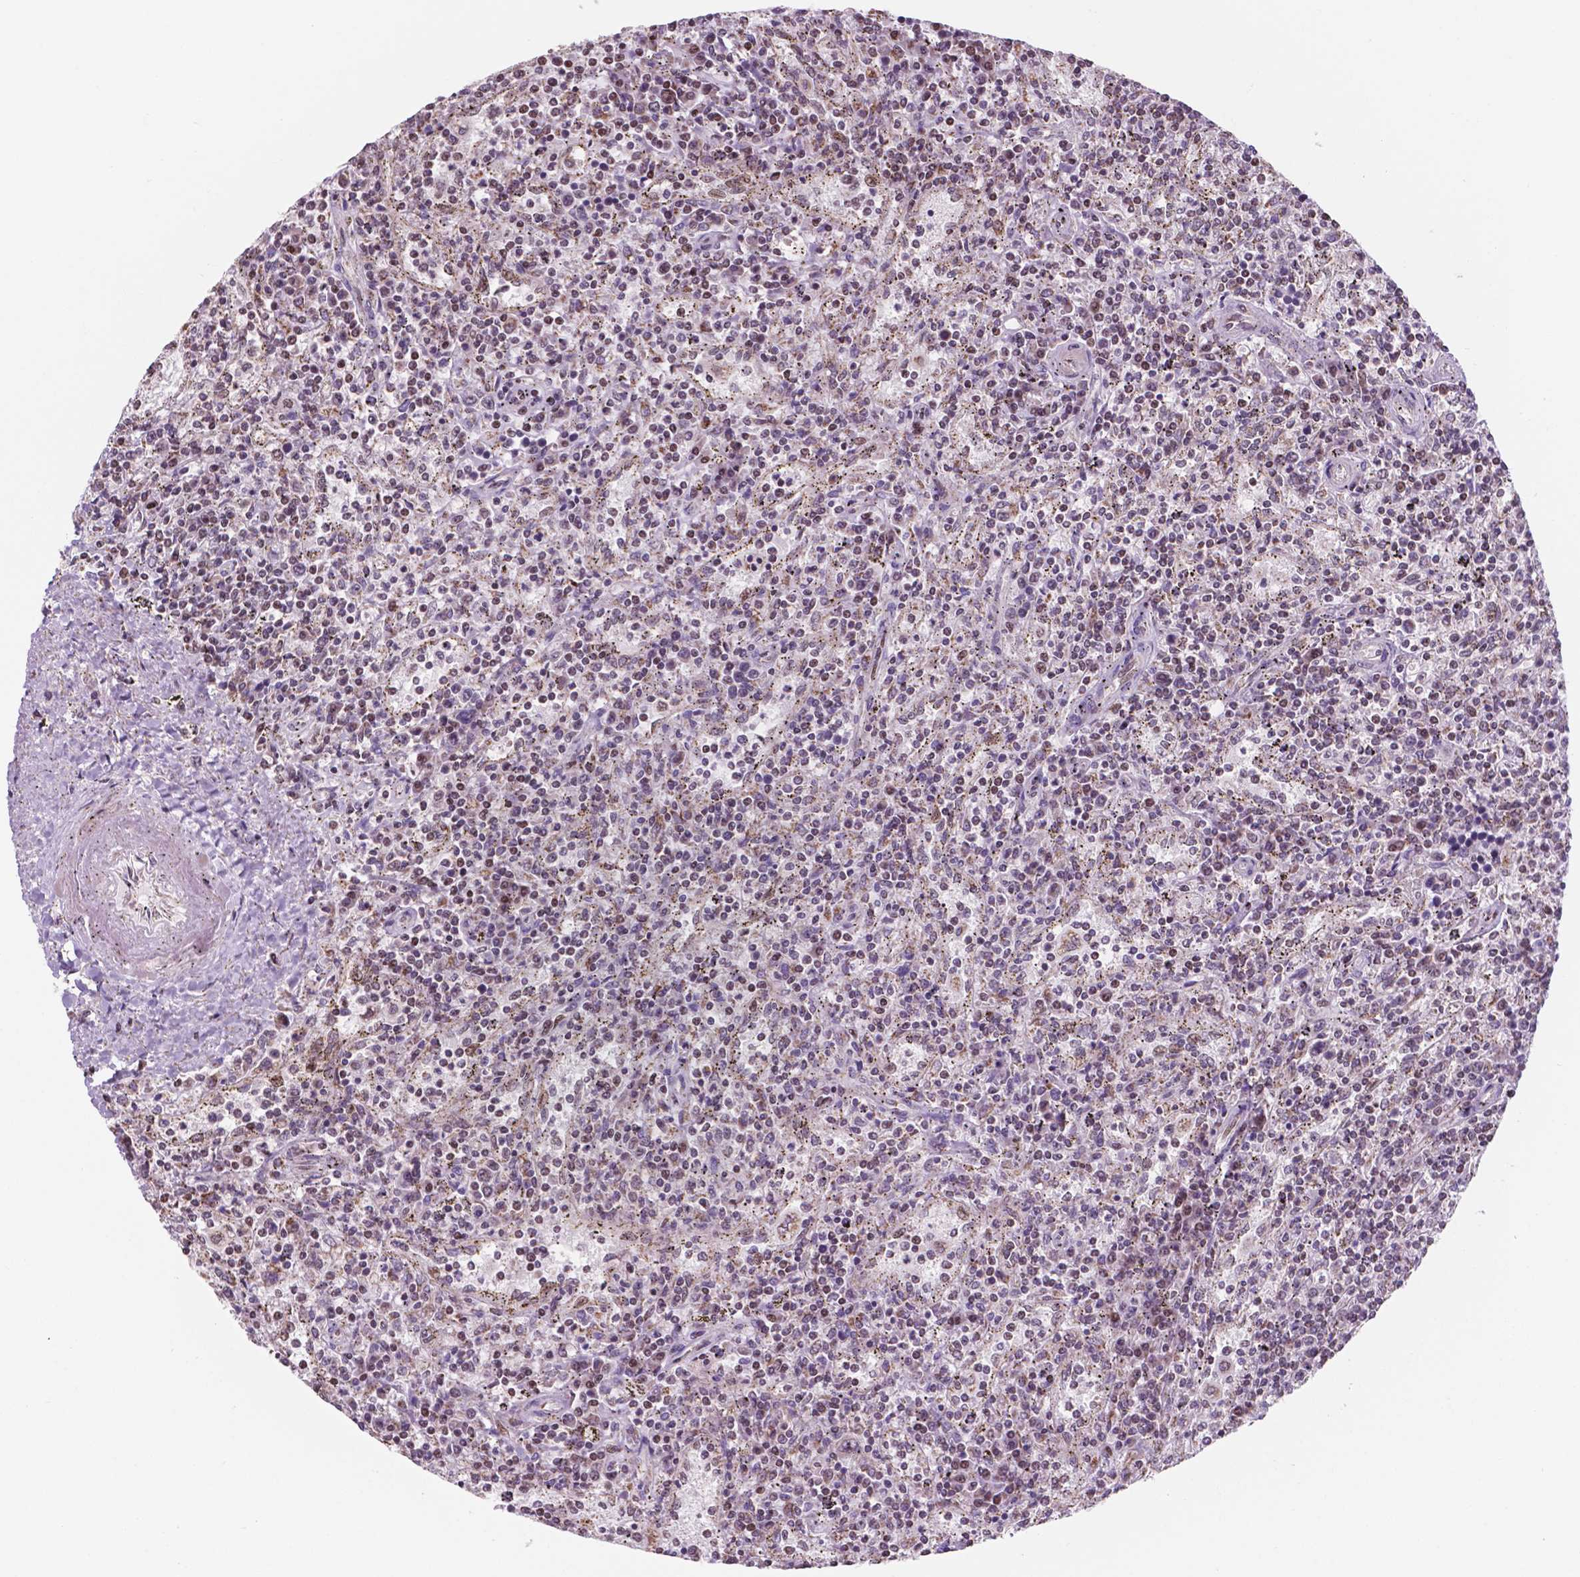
{"staining": {"intensity": "negative", "quantity": "none", "location": "none"}, "tissue": "lymphoma", "cell_type": "Tumor cells", "image_type": "cancer", "snomed": [{"axis": "morphology", "description": "Malignant lymphoma, non-Hodgkin's type, Low grade"}, {"axis": "topography", "description": "Spleen"}], "caption": "Tumor cells are negative for brown protein staining in lymphoma.", "gene": "NDUFA10", "patient": {"sex": "male", "age": 62}}